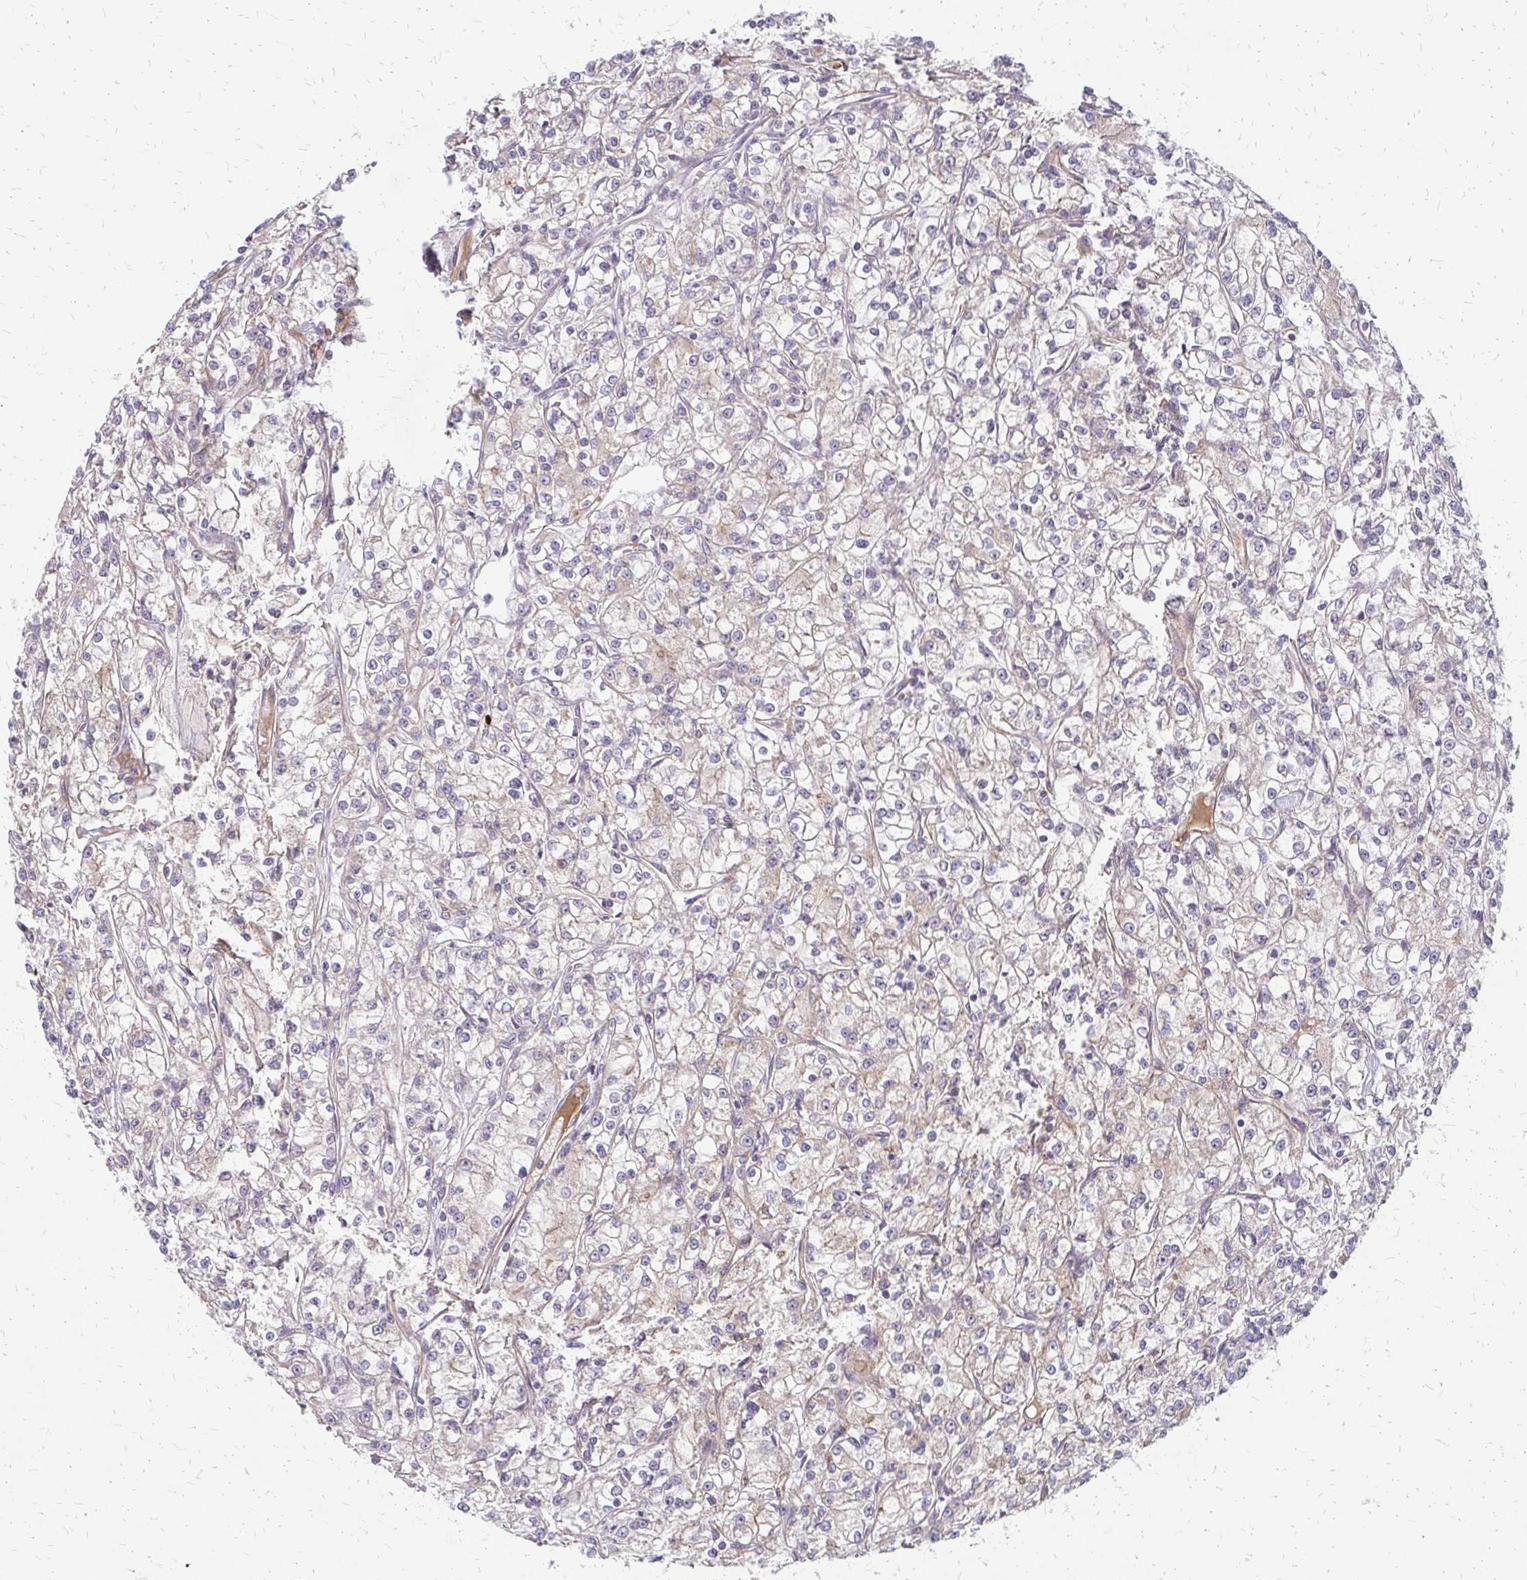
{"staining": {"intensity": "weak", "quantity": "25%-75%", "location": "cytoplasmic/membranous"}, "tissue": "renal cancer", "cell_type": "Tumor cells", "image_type": "cancer", "snomed": [{"axis": "morphology", "description": "Adenocarcinoma, NOS"}, {"axis": "topography", "description": "Kidney"}], "caption": "Renal cancer stained with a brown dye reveals weak cytoplasmic/membranous positive positivity in about 25%-75% of tumor cells.", "gene": "ZNF383", "patient": {"sex": "female", "age": 59}}